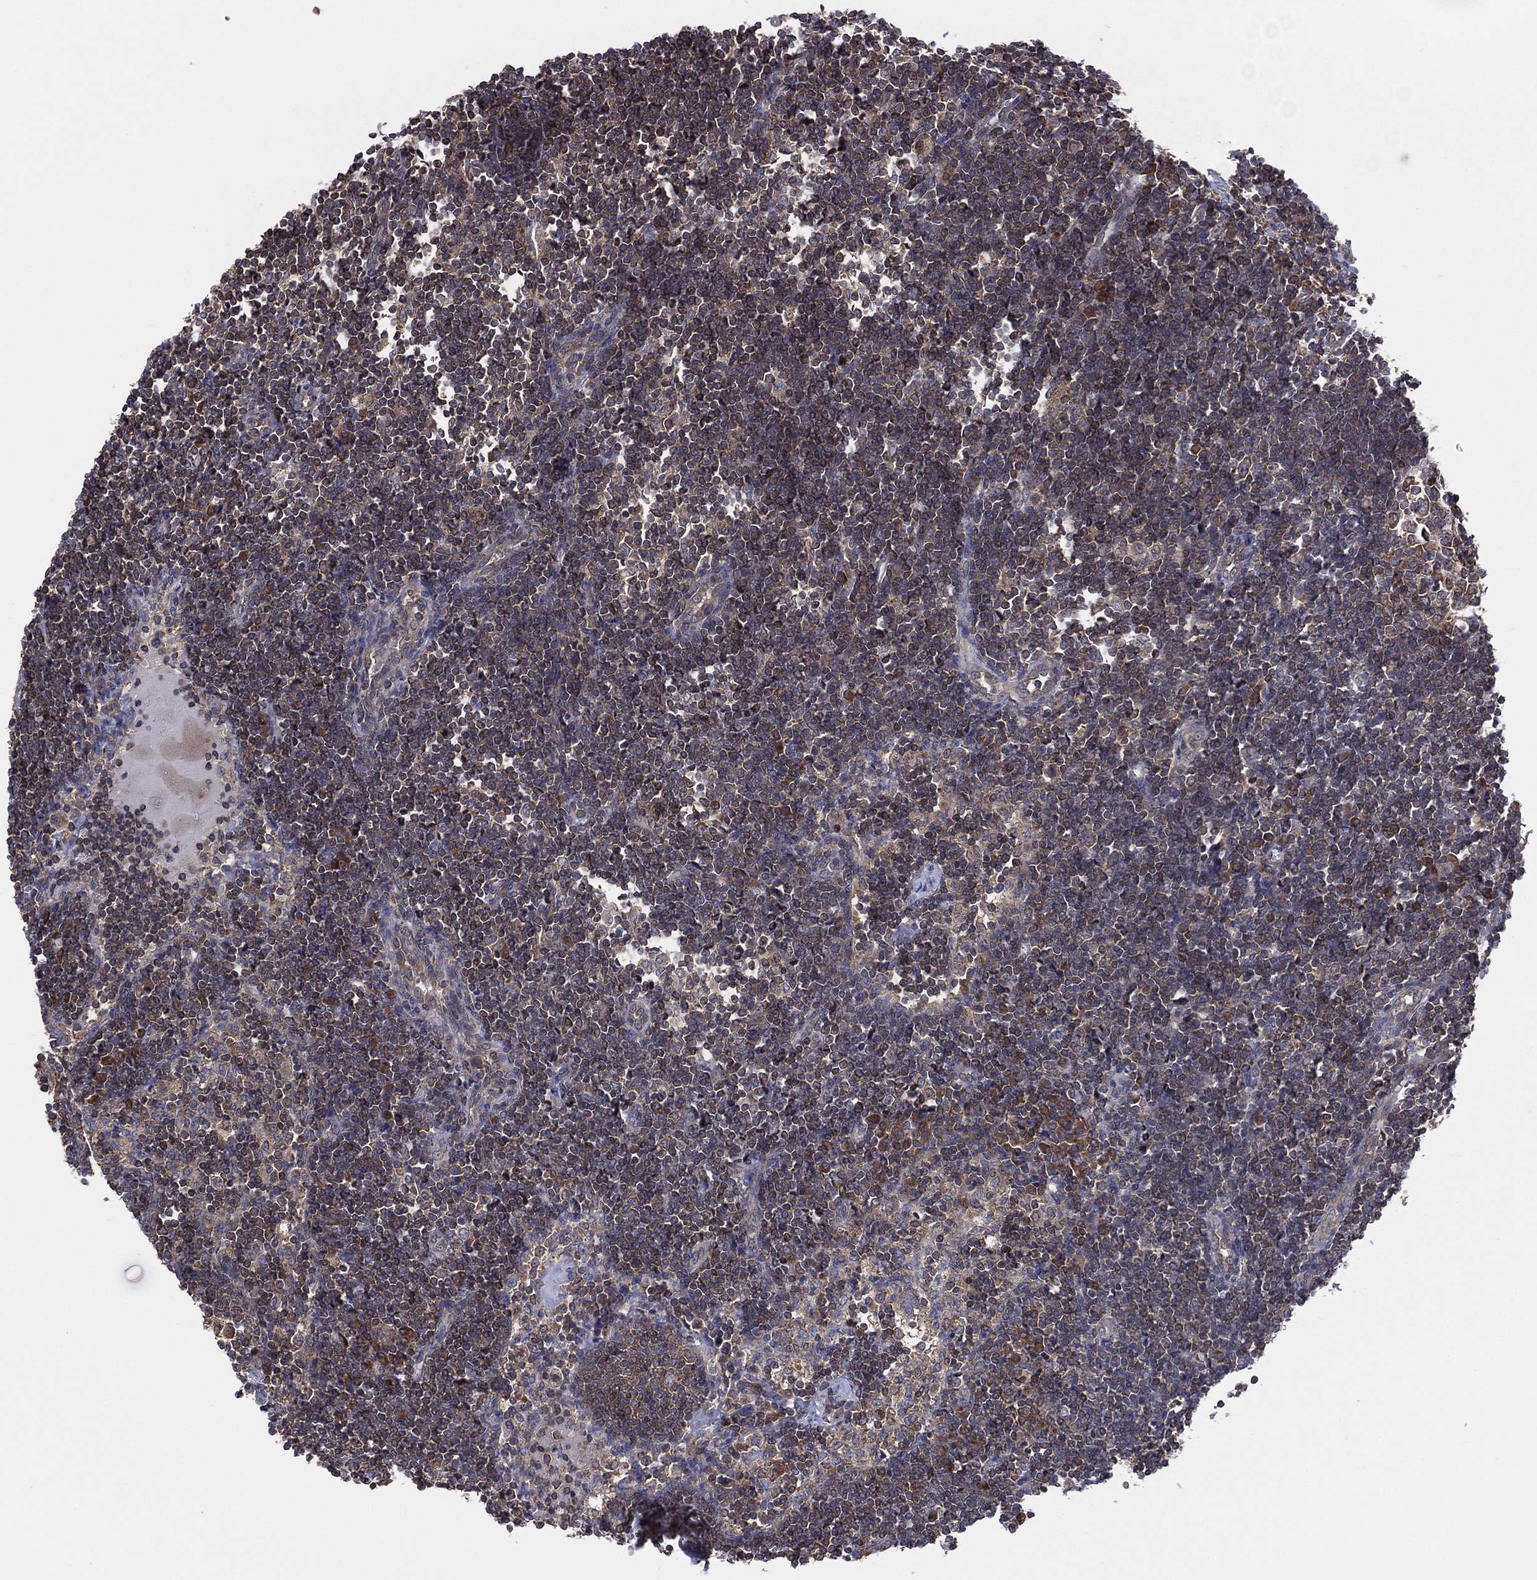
{"staining": {"intensity": "negative", "quantity": "none", "location": "none"}, "tissue": "lymph node", "cell_type": "Non-germinal center cells", "image_type": "normal", "snomed": [{"axis": "morphology", "description": "Normal tissue, NOS"}, {"axis": "morphology", "description": "Adenocarcinoma, NOS"}, {"axis": "topography", "description": "Lymph node"}, {"axis": "topography", "description": "Pancreas"}], "caption": "This is an immunohistochemistry (IHC) micrograph of normal human lymph node. There is no positivity in non-germinal center cells.", "gene": "C2orf76", "patient": {"sex": "female", "age": 58}}